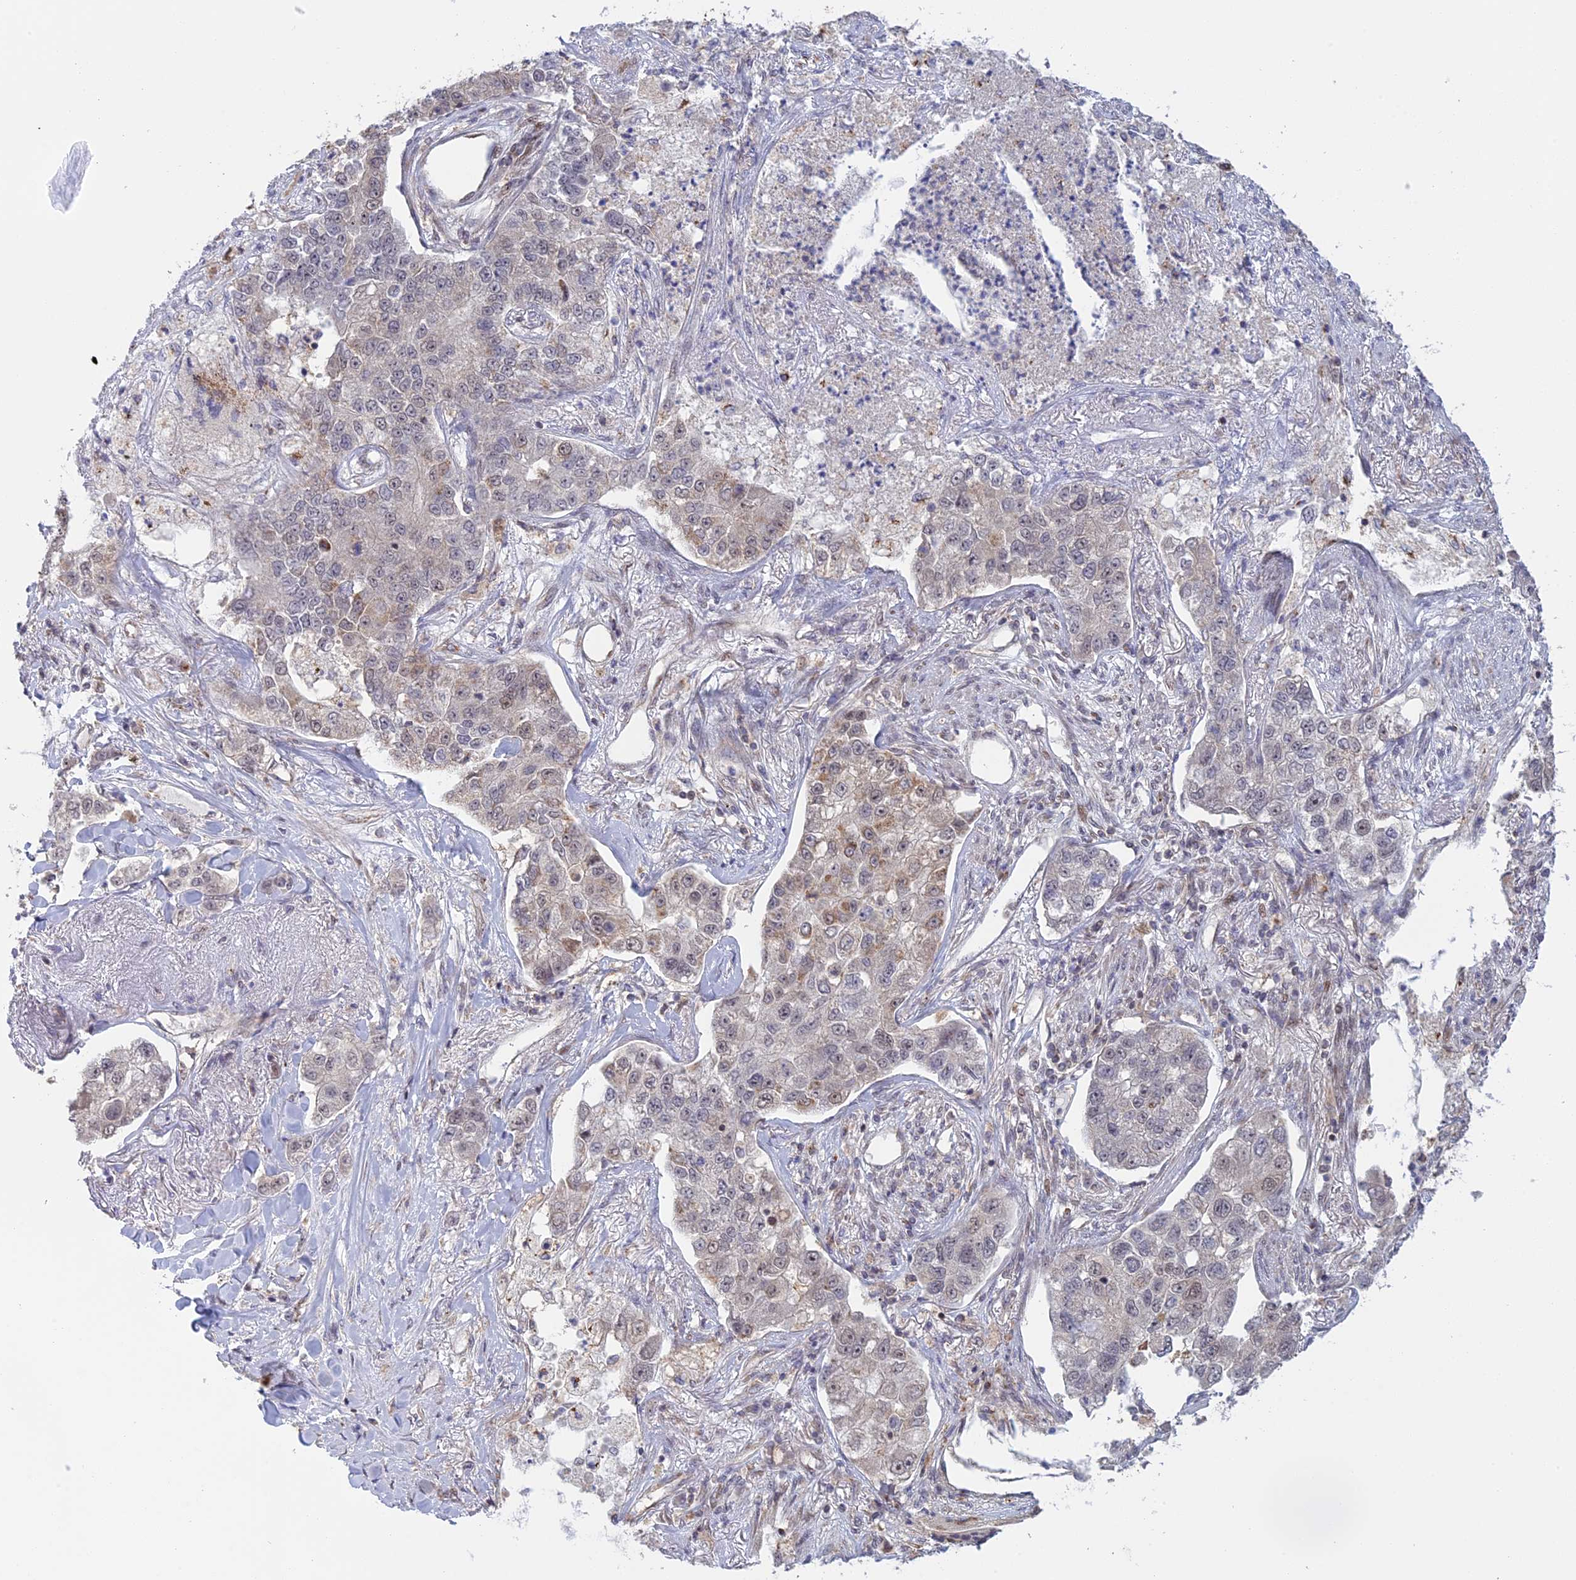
{"staining": {"intensity": "weak", "quantity": "<25%", "location": "cytoplasmic/membranous"}, "tissue": "lung cancer", "cell_type": "Tumor cells", "image_type": "cancer", "snomed": [{"axis": "morphology", "description": "Adenocarcinoma, NOS"}, {"axis": "topography", "description": "Lung"}], "caption": "DAB (3,3'-diaminobenzidine) immunohistochemical staining of lung cancer (adenocarcinoma) shows no significant positivity in tumor cells. (DAB (3,3'-diaminobenzidine) IHC, high magnification).", "gene": "GSKIP", "patient": {"sex": "male", "age": 49}}